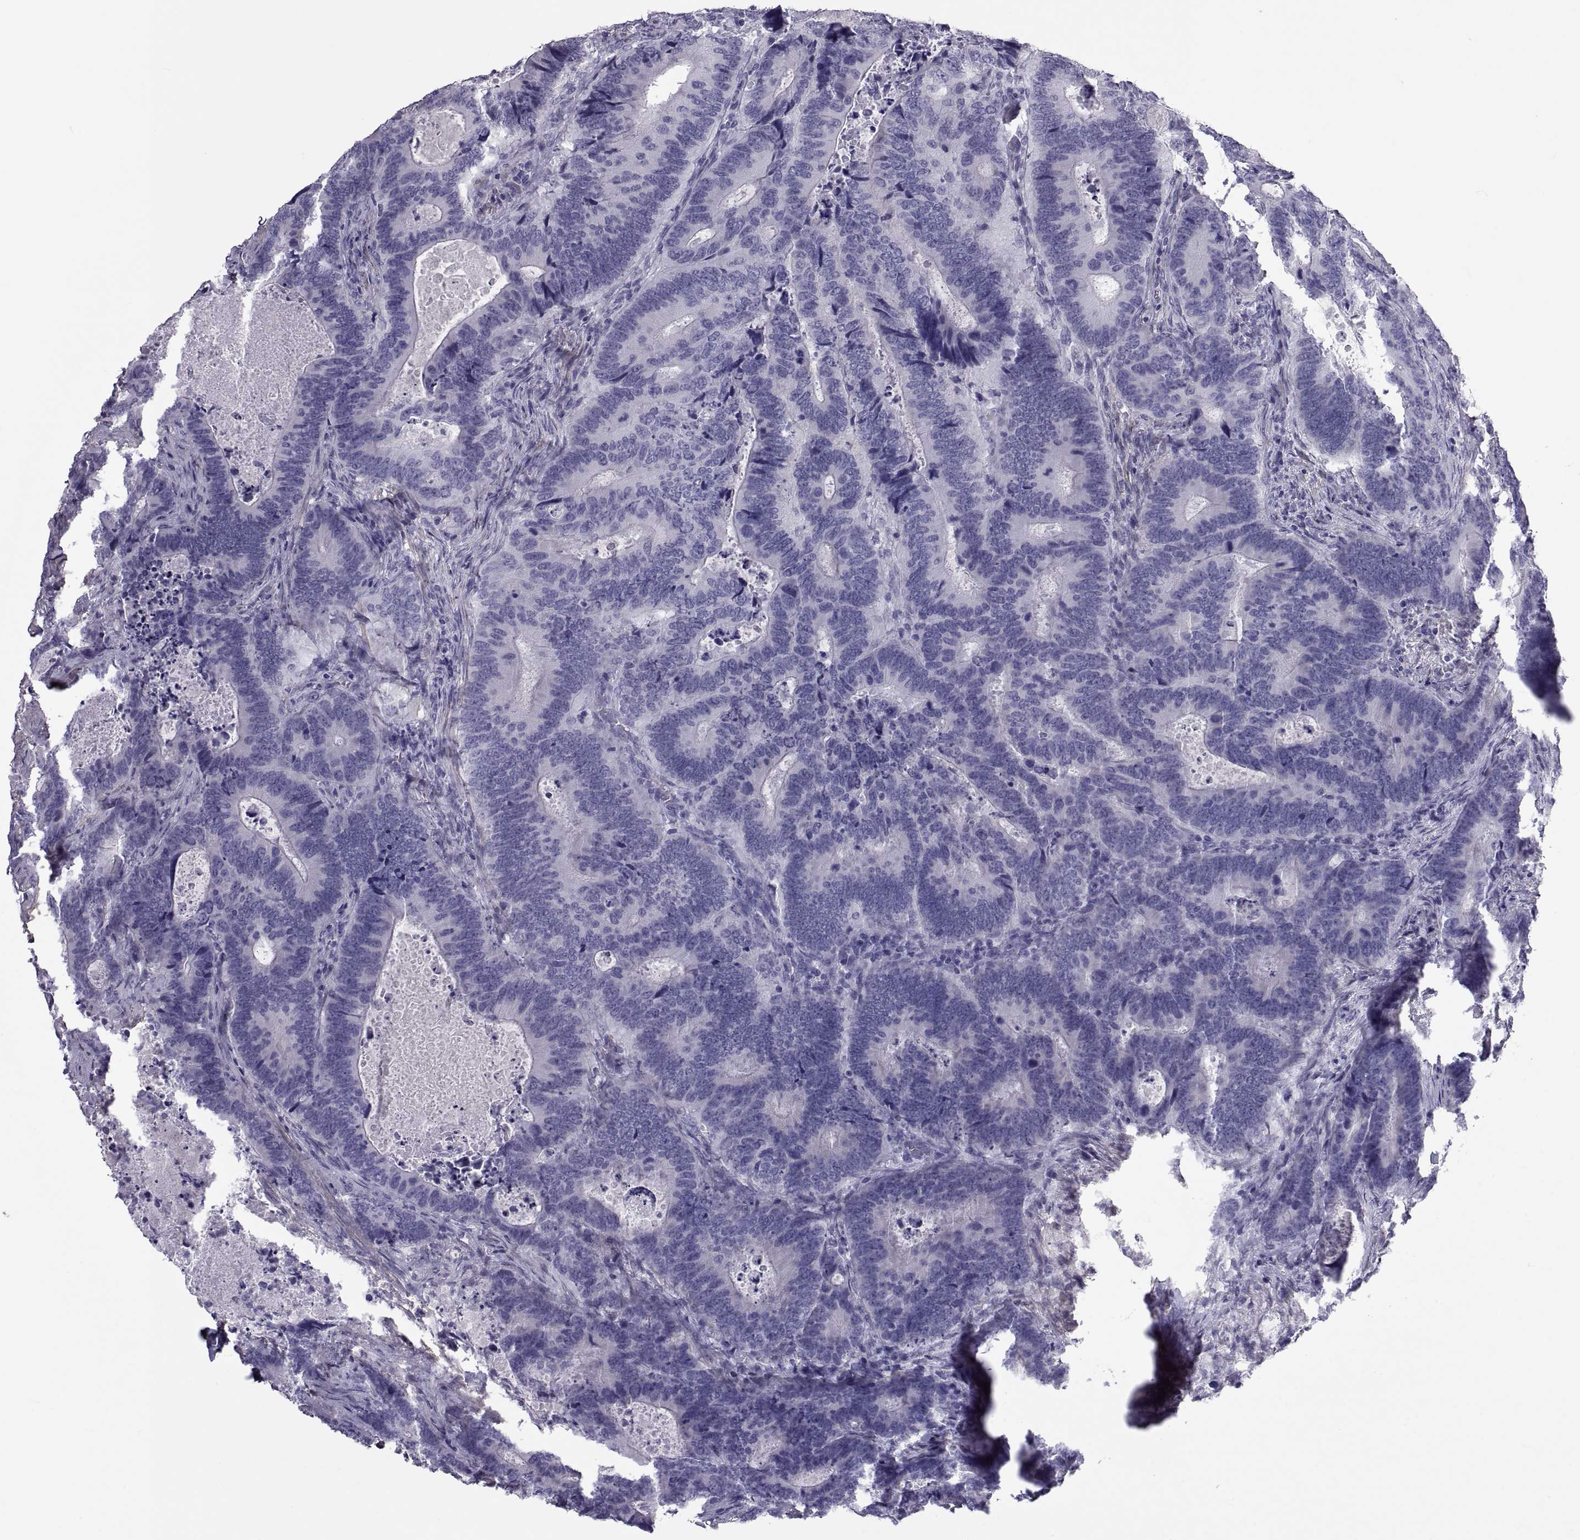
{"staining": {"intensity": "negative", "quantity": "none", "location": "none"}, "tissue": "colorectal cancer", "cell_type": "Tumor cells", "image_type": "cancer", "snomed": [{"axis": "morphology", "description": "Adenocarcinoma, NOS"}, {"axis": "topography", "description": "Colon"}], "caption": "Immunohistochemical staining of human colorectal cancer exhibits no significant expression in tumor cells.", "gene": "MAGEB1", "patient": {"sex": "female", "age": 82}}